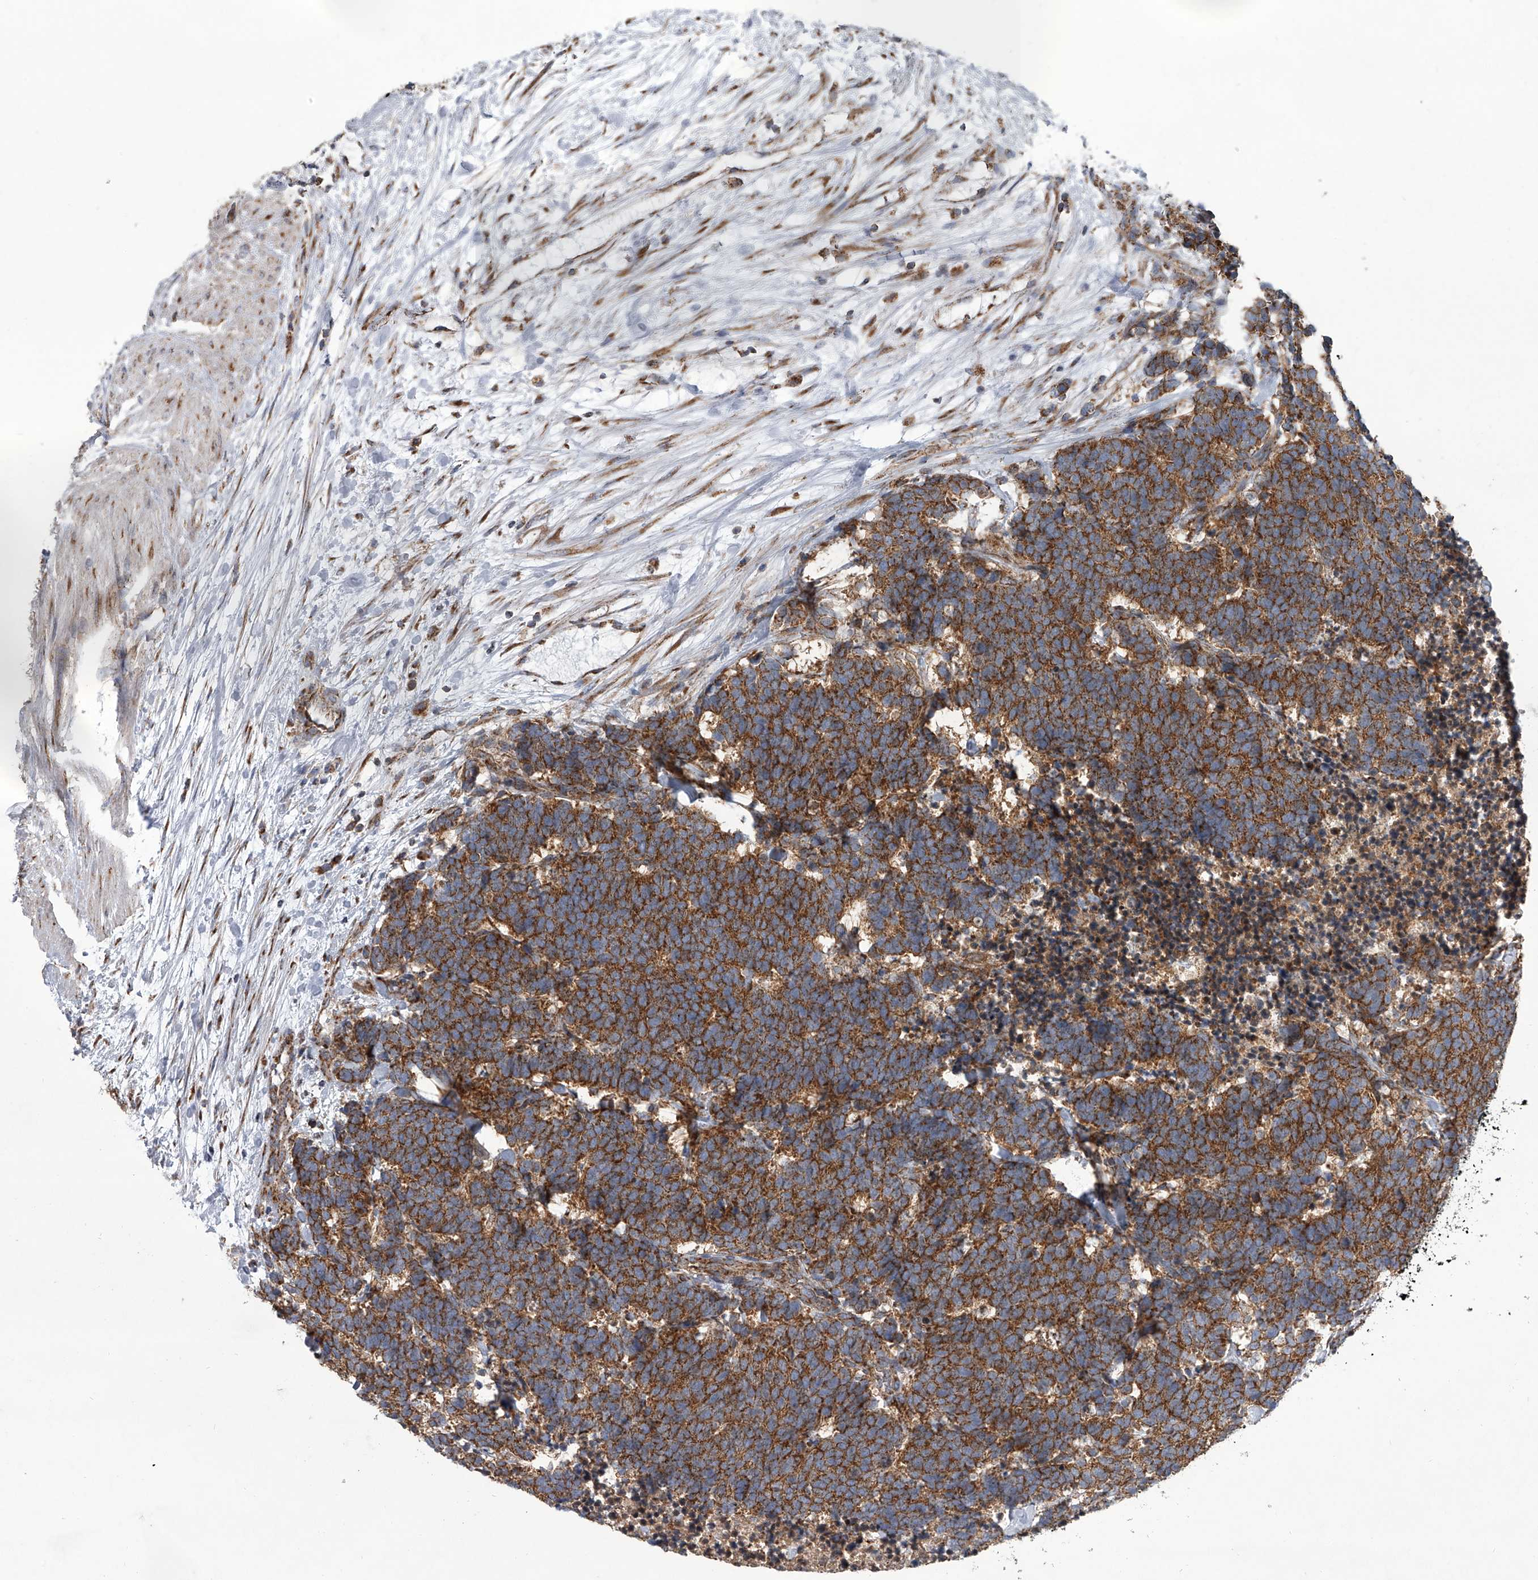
{"staining": {"intensity": "strong", "quantity": ">75%", "location": "cytoplasmic/membranous"}, "tissue": "carcinoid", "cell_type": "Tumor cells", "image_type": "cancer", "snomed": [{"axis": "morphology", "description": "Carcinoma, NOS"}, {"axis": "morphology", "description": "Carcinoid, malignant, NOS"}, {"axis": "topography", "description": "Urinary bladder"}], "caption": "A high-resolution histopathology image shows immunohistochemistry (IHC) staining of carcinoma, which reveals strong cytoplasmic/membranous expression in approximately >75% of tumor cells.", "gene": "ZC3H15", "patient": {"sex": "male", "age": 57}}